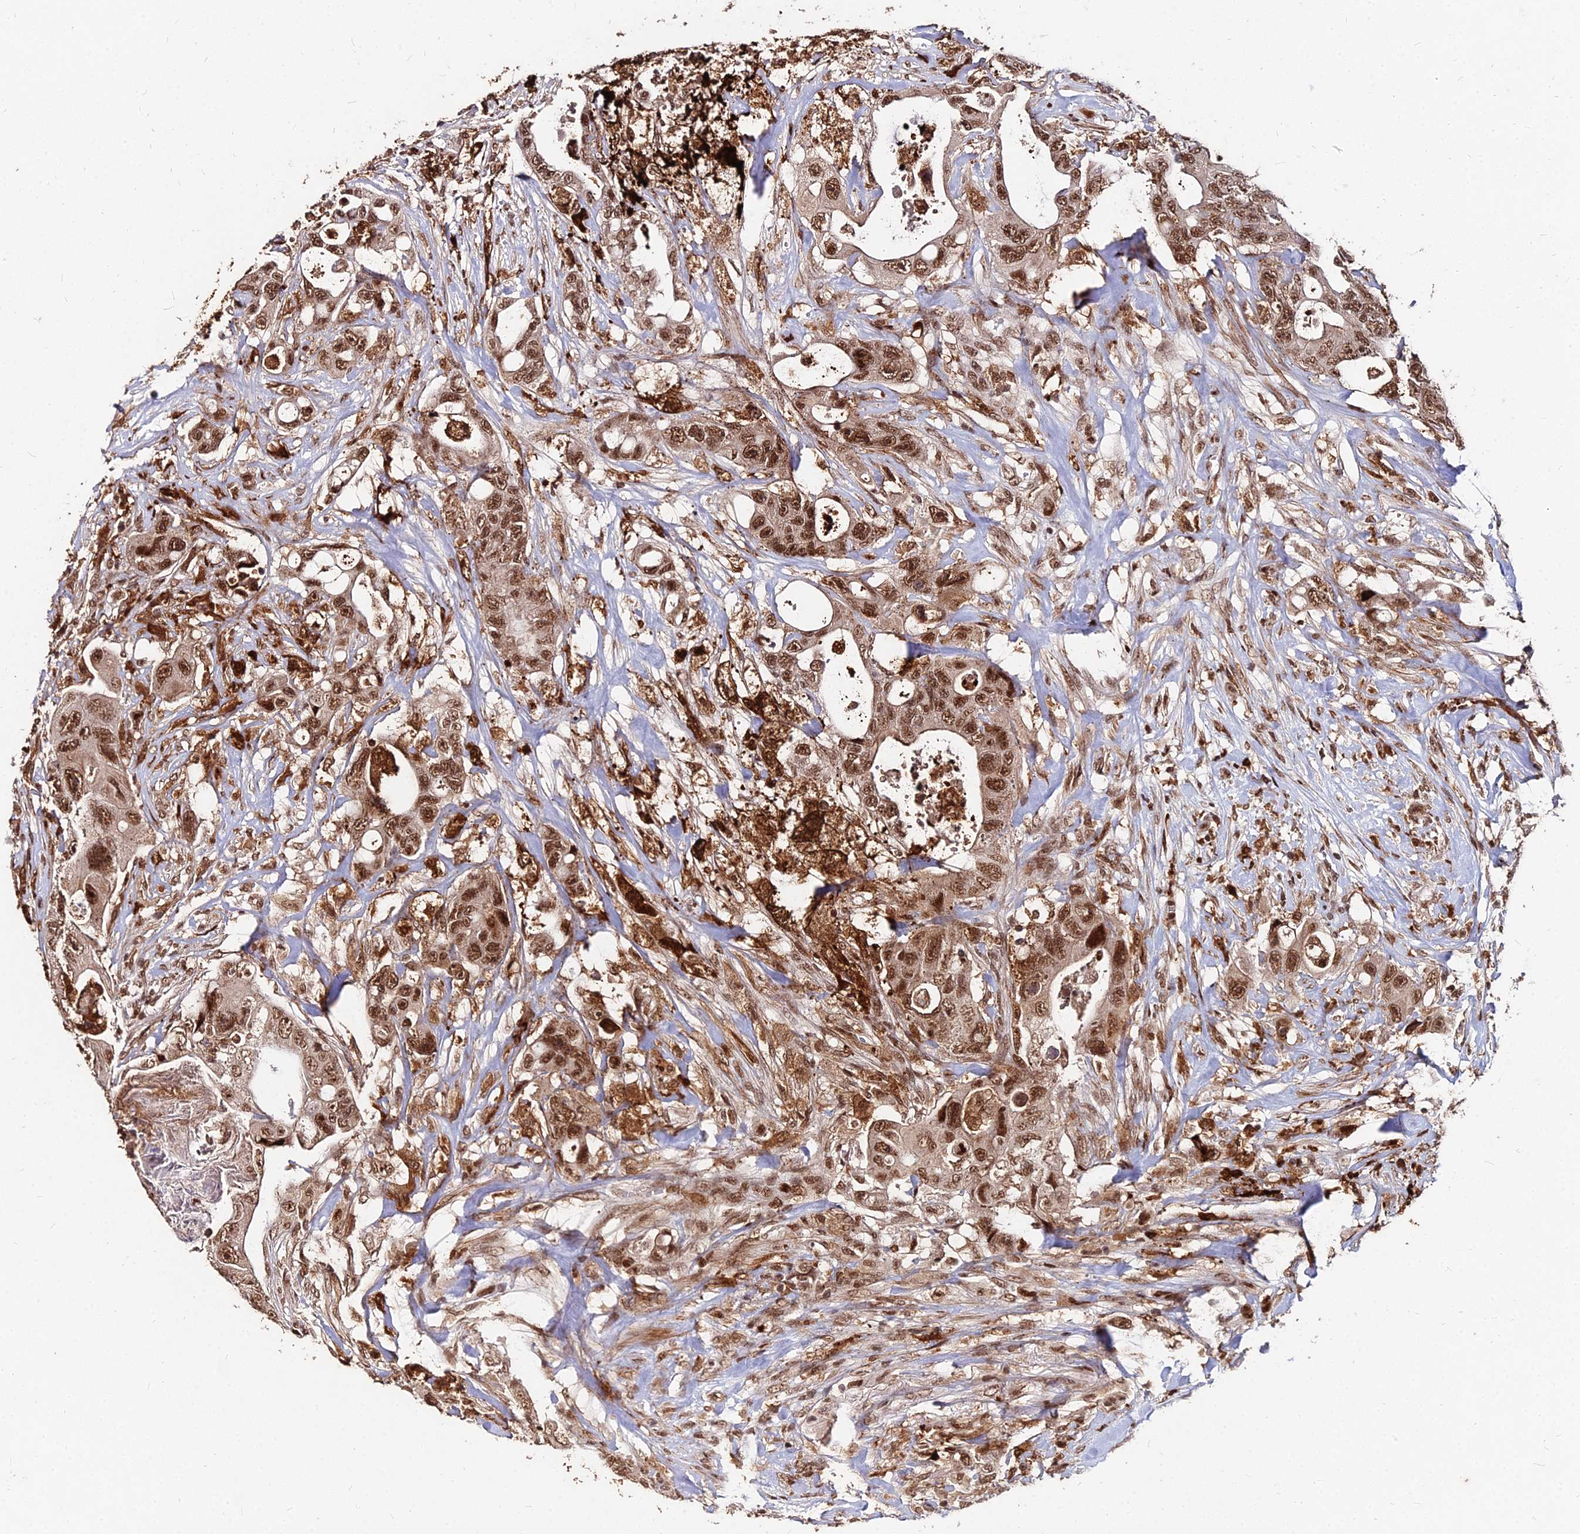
{"staining": {"intensity": "strong", "quantity": ">75%", "location": "nuclear"}, "tissue": "colorectal cancer", "cell_type": "Tumor cells", "image_type": "cancer", "snomed": [{"axis": "morphology", "description": "Adenocarcinoma, NOS"}, {"axis": "topography", "description": "Colon"}], "caption": "Colorectal adenocarcinoma stained with immunohistochemistry demonstrates strong nuclear staining in about >75% of tumor cells. Ihc stains the protein of interest in brown and the nuclei are stained blue.", "gene": "ZBED4", "patient": {"sex": "female", "age": 46}}